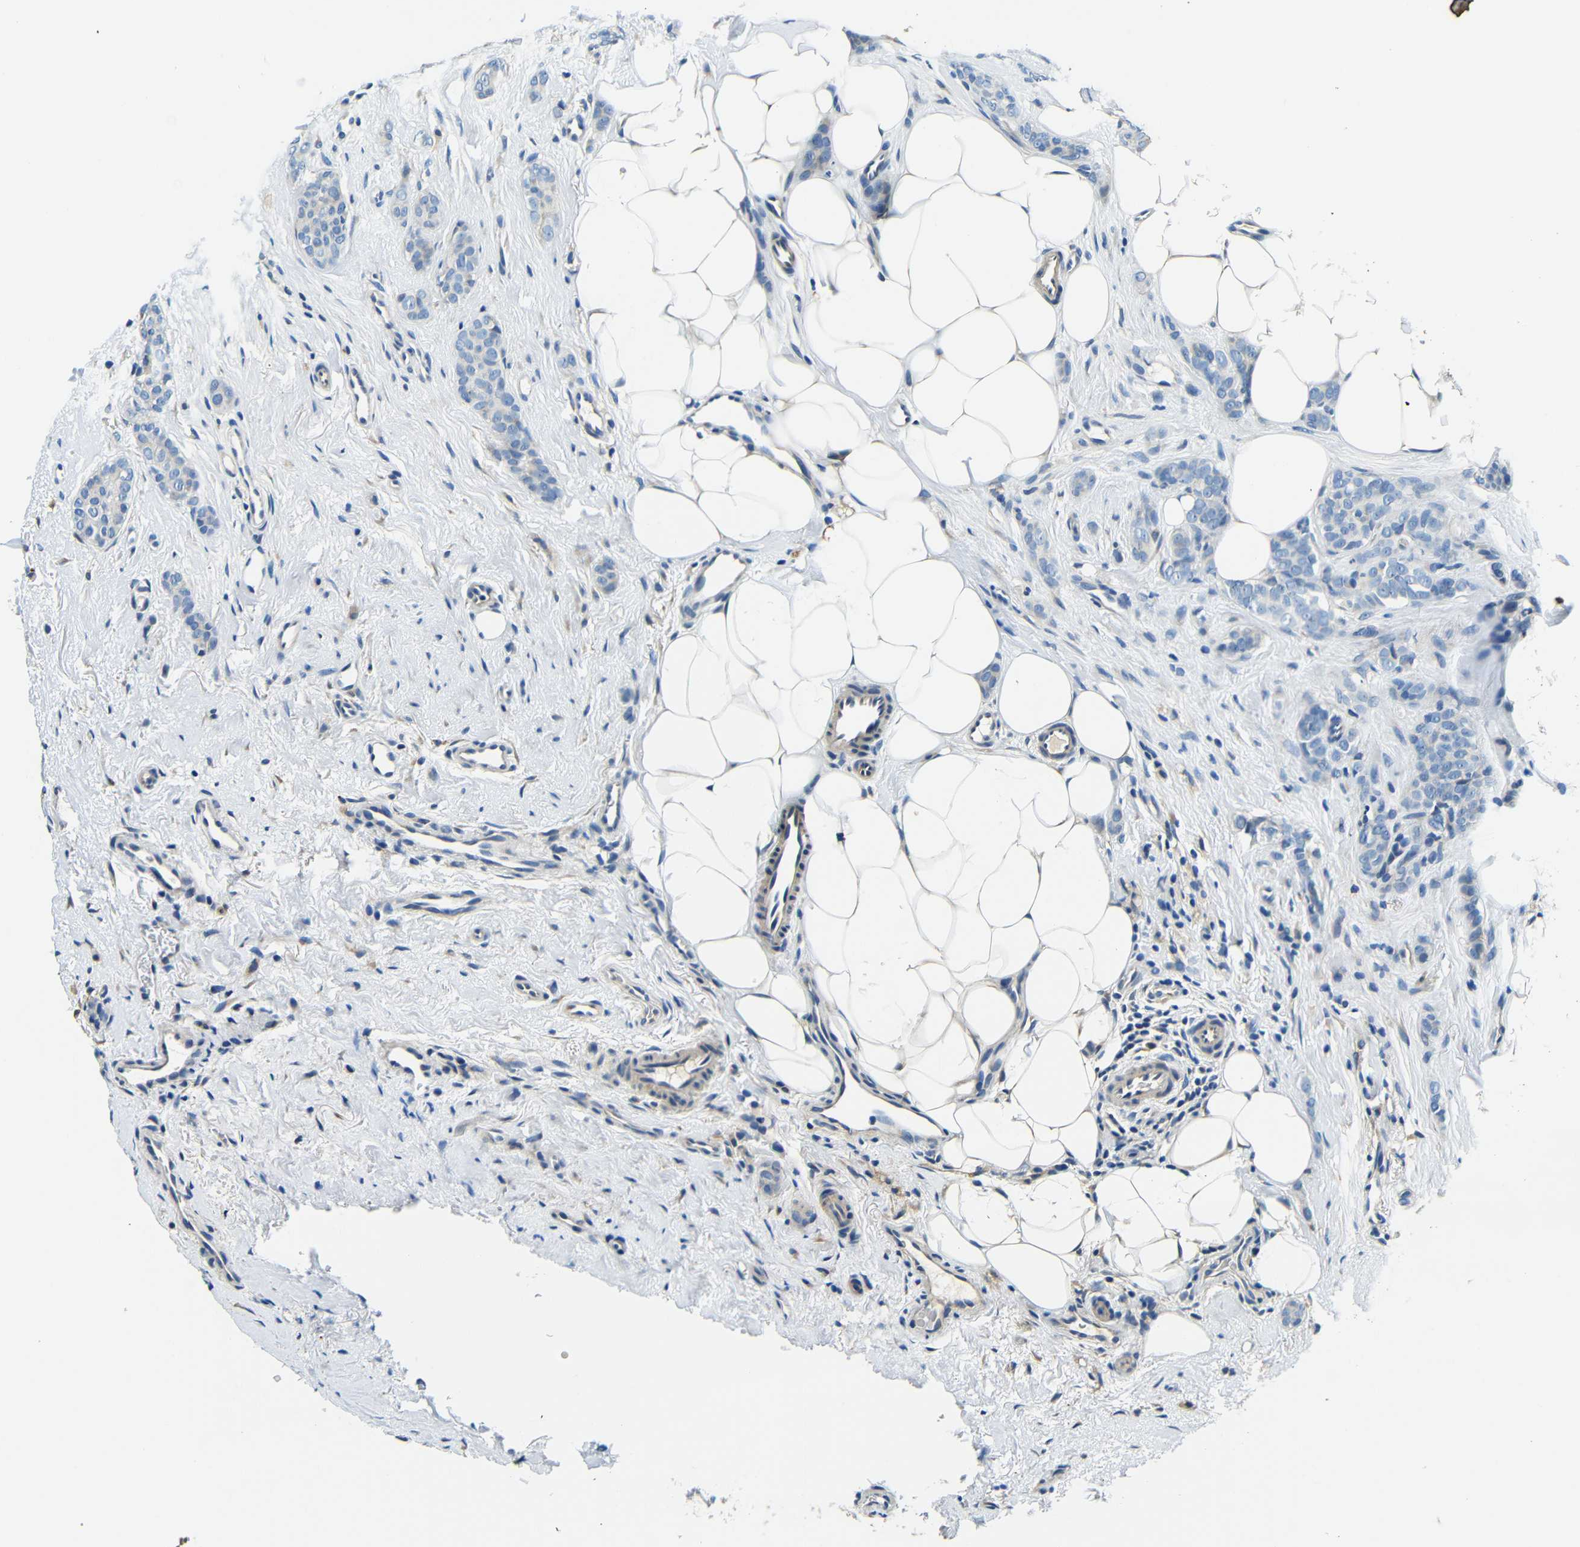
{"staining": {"intensity": "negative", "quantity": "none", "location": "none"}, "tissue": "breast cancer", "cell_type": "Tumor cells", "image_type": "cancer", "snomed": [{"axis": "morphology", "description": "Lobular carcinoma"}, {"axis": "topography", "description": "Skin"}, {"axis": "topography", "description": "Breast"}], "caption": "Breast cancer was stained to show a protein in brown. There is no significant positivity in tumor cells.", "gene": "FMO5", "patient": {"sex": "female", "age": 46}}